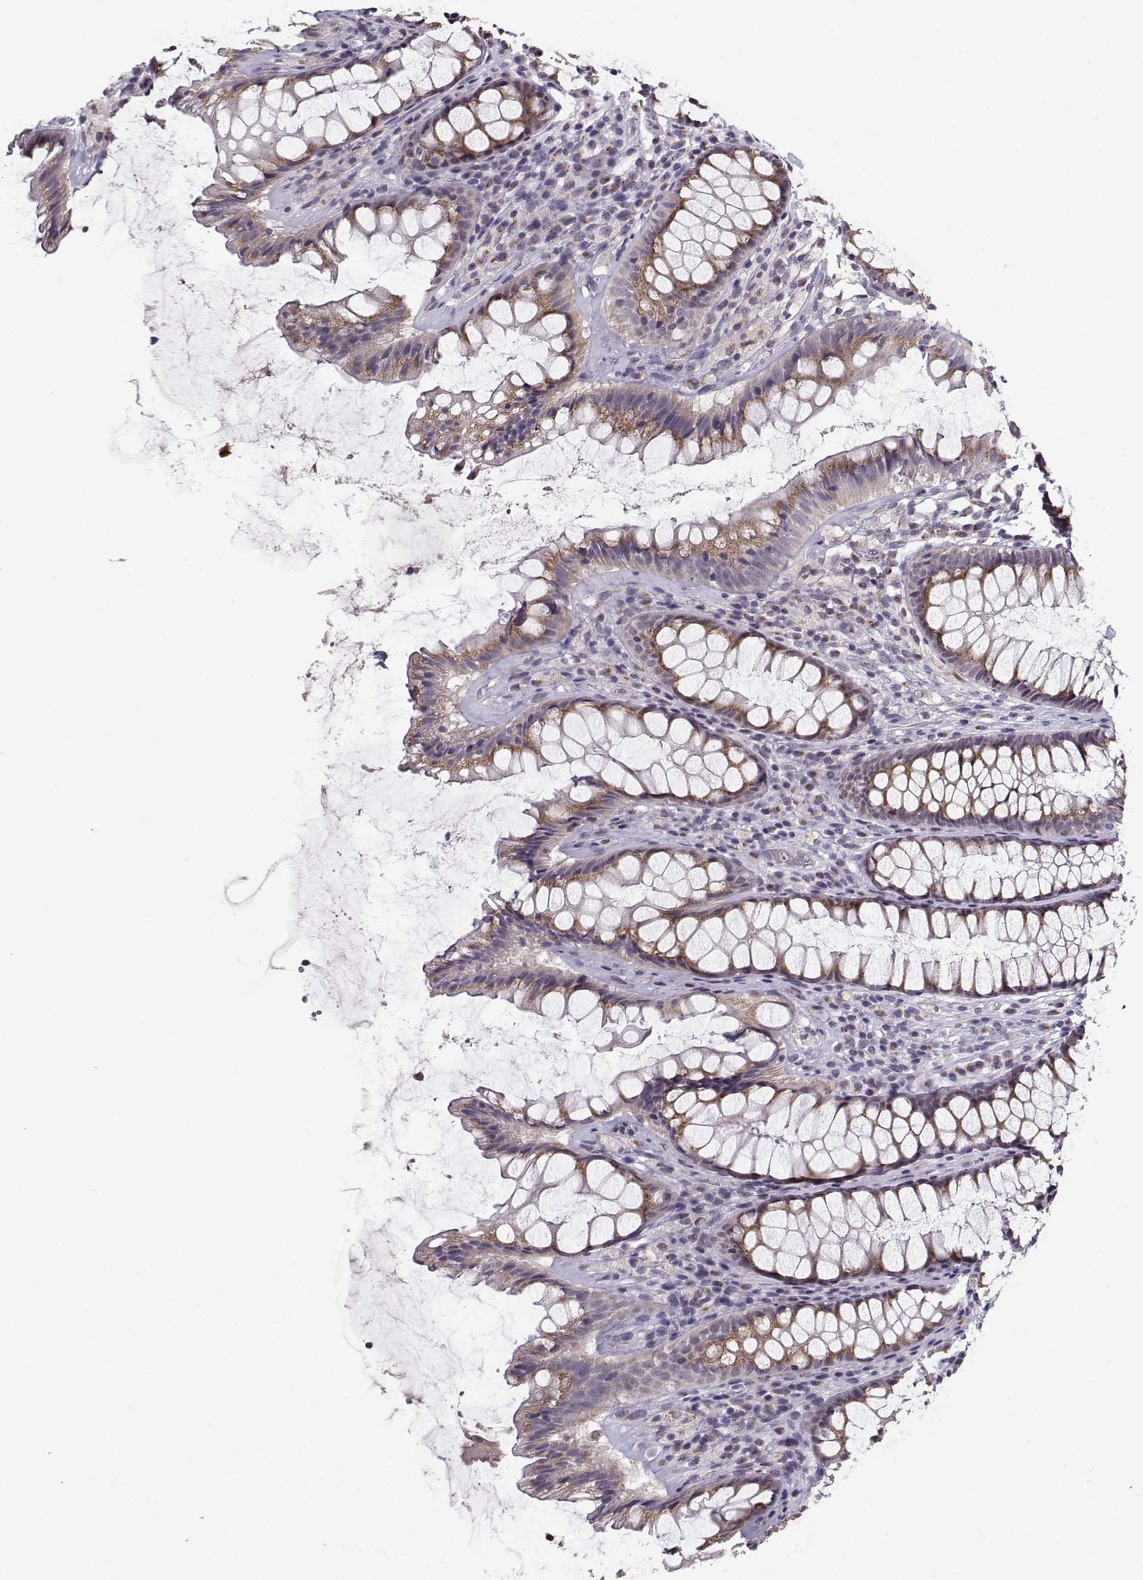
{"staining": {"intensity": "moderate", "quantity": ">75%", "location": "cytoplasmic/membranous"}, "tissue": "rectum", "cell_type": "Glandular cells", "image_type": "normal", "snomed": [{"axis": "morphology", "description": "Normal tissue, NOS"}, {"axis": "topography", "description": "Rectum"}], "caption": "DAB (3,3'-diaminobenzidine) immunohistochemical staining of normal human rectum shows moderate cytoplasmic/membranous protein expression in approximately >75% of glandular cells. (DAB (3,3'-diaminobenzidine) = brown stain, brightfield microscopy at high magnification).", "gene": "SLC4A5", "patient": {"sex": "male", "age": 72}}